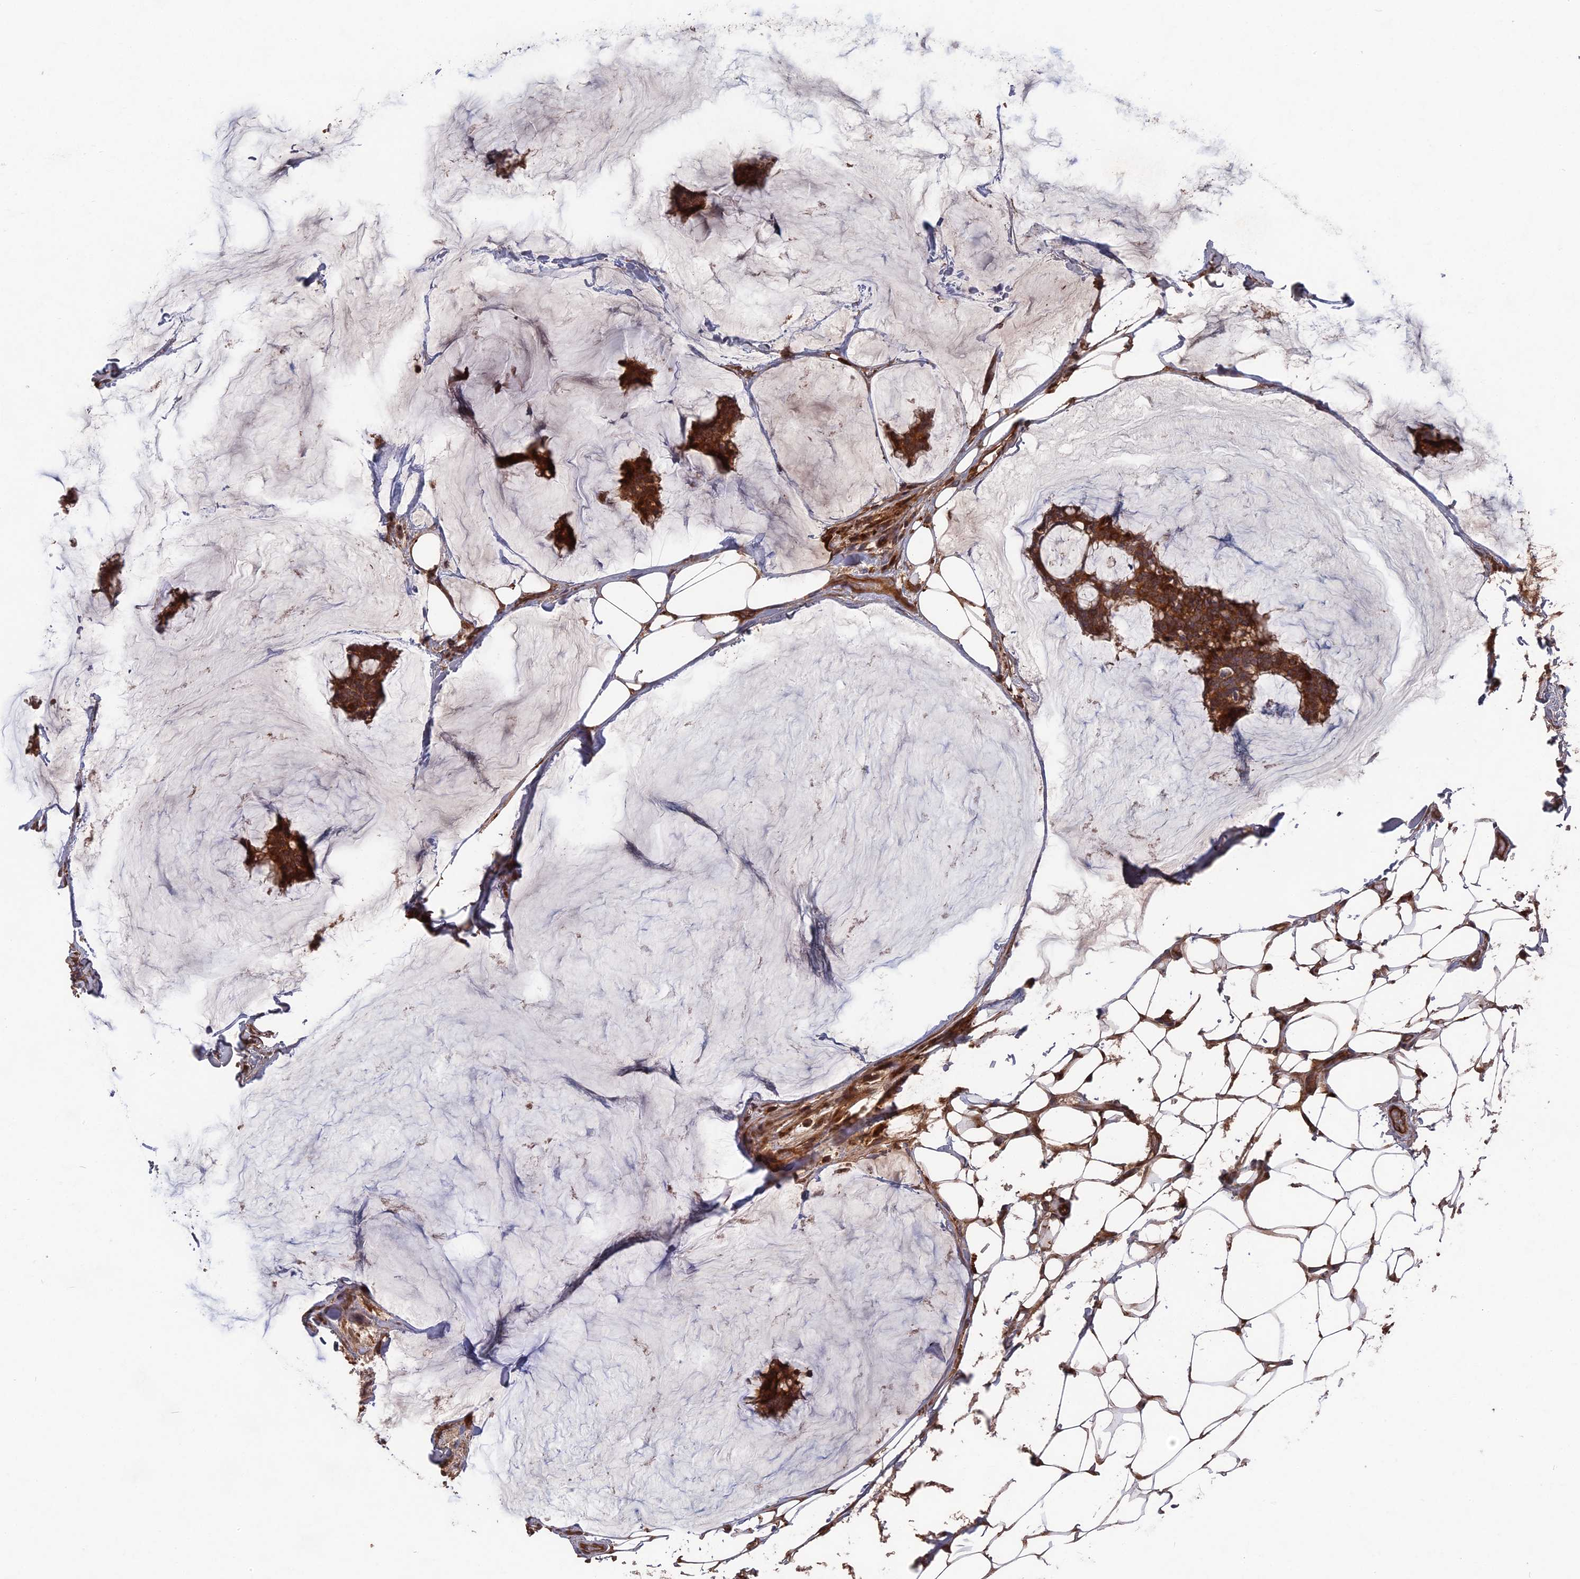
{"staining": {"intensity": "strong", "quantity": ">75%", "location": "cytoplasmic/membranous"}, "tissue": "breast cancer", "cell_type": "Tumor cells", "image_type": "cancer", "snomed": [{"axis": "morphology", "description": "Duct carcinoma"}, {"axis": "topography", "description": "Breast"}], "caption": "This histopathology image demonstrates invasive ductal carcinoma (breast) stained with IHC to label a protein in brown. The cytoplasmic/membranous of tumor cells show strong positivity for the protein. Nuclei are counter-stained blue.", "gene": "DEF8", "patient": {"sex": "female", "age": 93}}